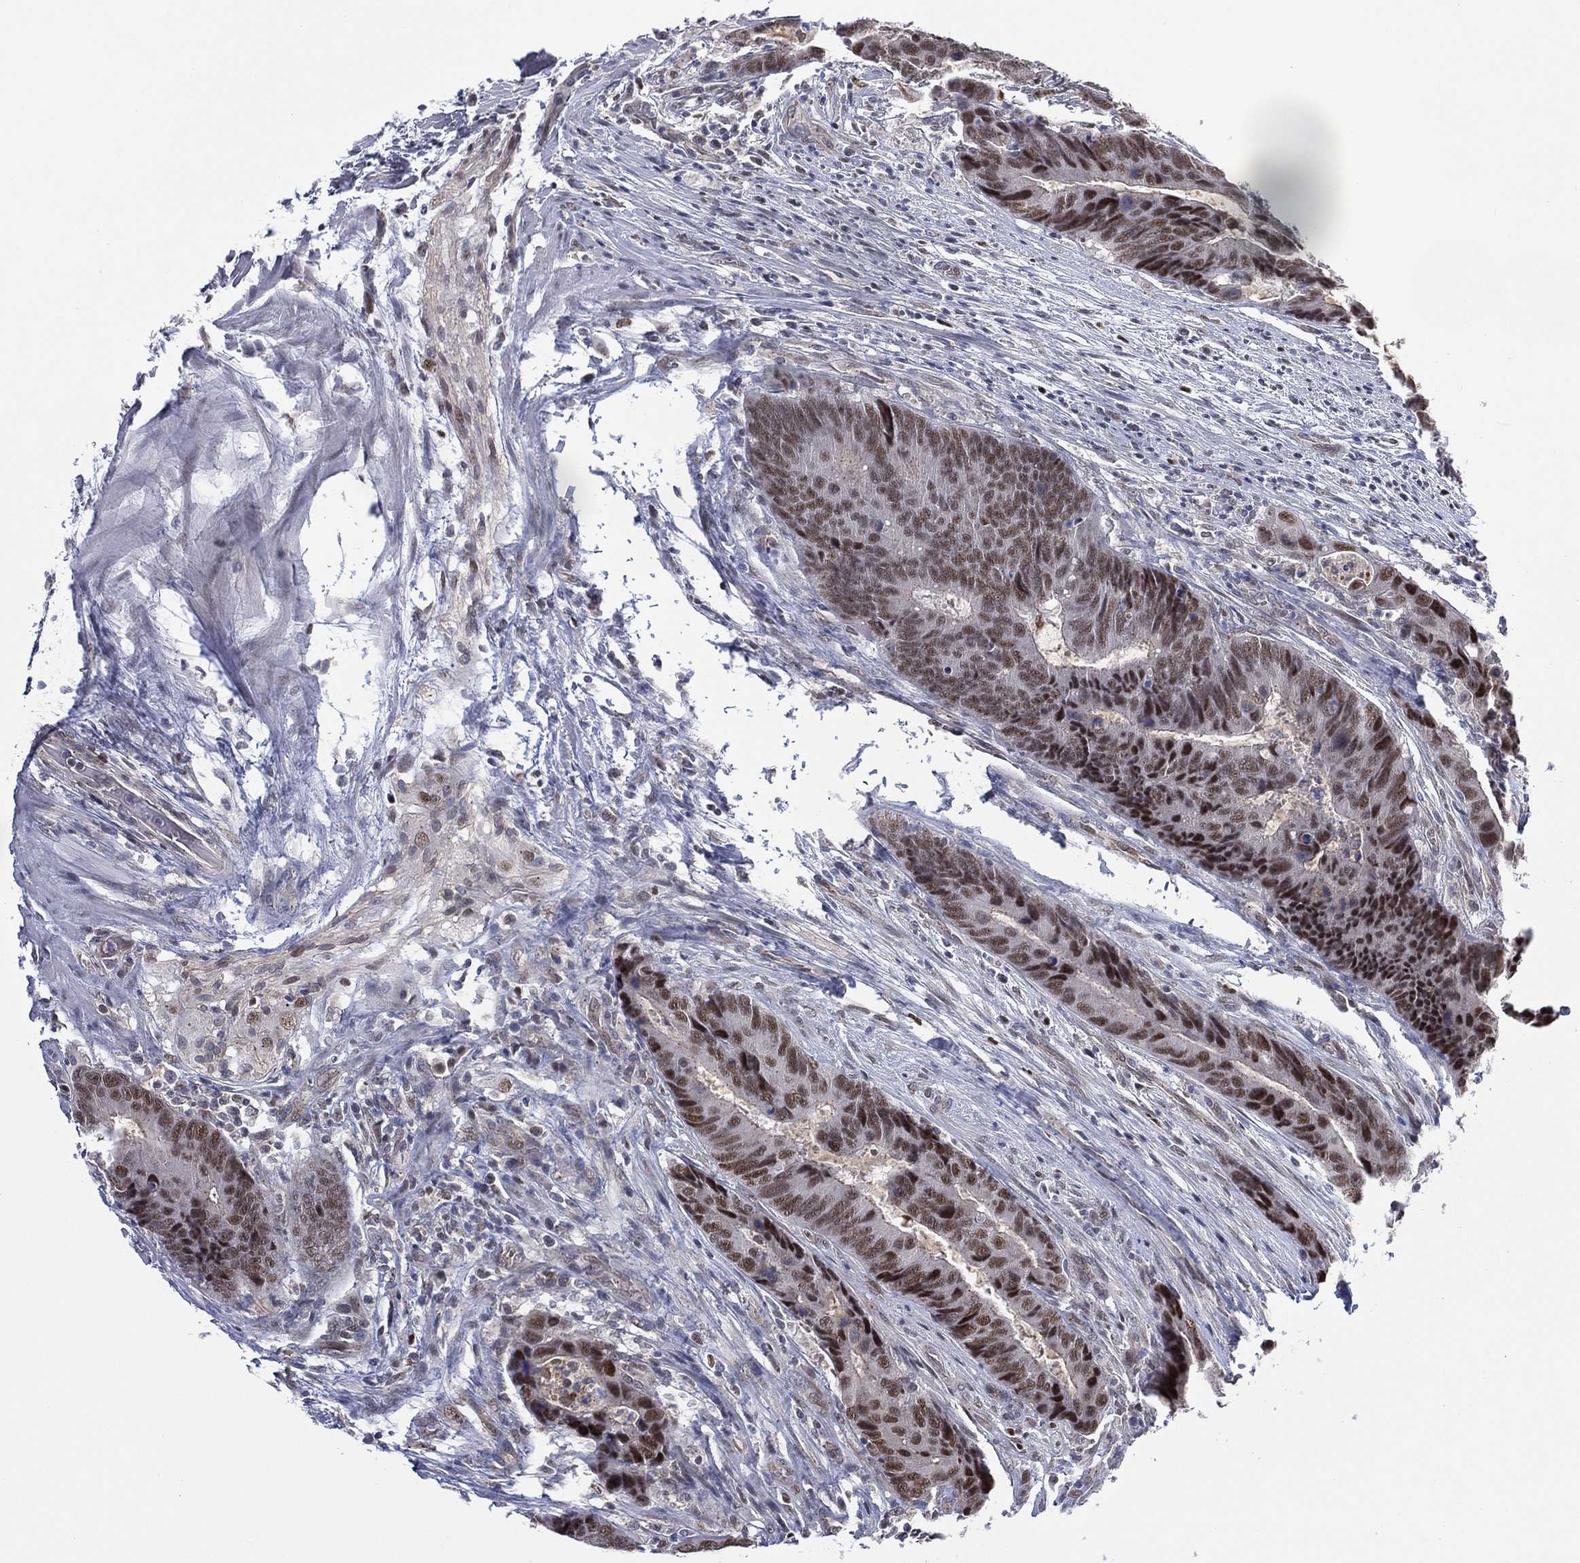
{"staining": {"intensity": "strong", "quantity": "25%-75%", "location": "nuclear"}, "tissue": "colorectal cancer", "cell_type": "Tumor cells", "image_type": "cancer", "snomed": [{"axis": "morphology", "description": "Adenocarcinoma, NOS"}, {"axis": "topography", "description": "Colon"}], "caption": "Colorectal cancer (adenocarcinoma) was stained to show a protein in brown. There is high levels of strong nuclear staining in approximately 25%-75% of tumor cells. The staining is performed using DAB brown chromogen to label protein expression. The nuclei are counter-stained blue using hematoxylin.", "gene": "GSE1", "patient": {"sex": "female", "age": 56}}